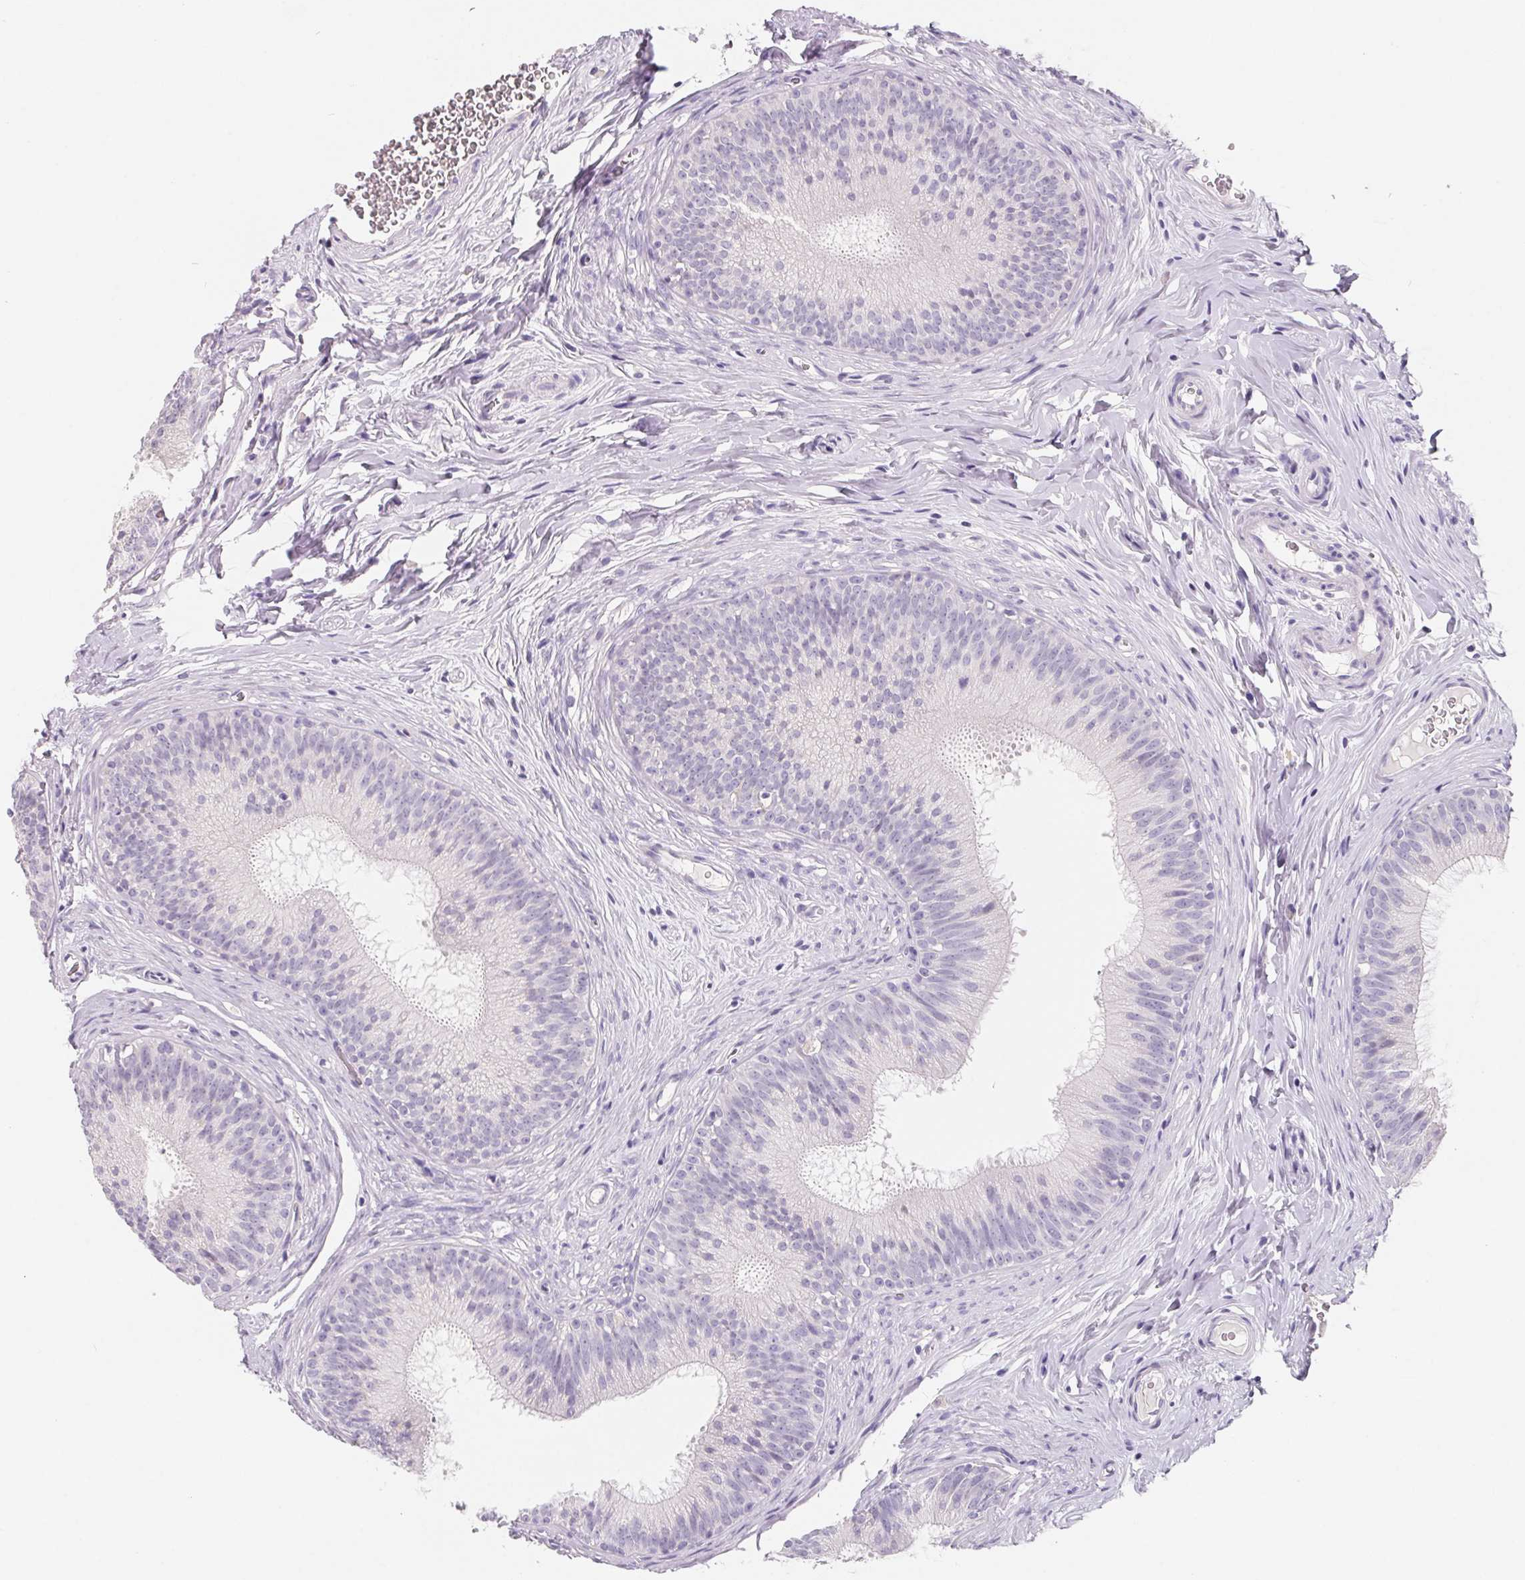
{"staining": {"intensity": "negative", "quantity": "none", "location": "none"}, "tissue": "epididymis", "cell_type": "Glandular cells", "image_type": "normal", "snomed": [{"axis": "morphology", "description": "Normal tissue, NOS"}, {"axis": "topography", "description": "Epididymis"}], "caption": "Benign epididymis was stained to show a protein in brown. There is no significant expression in glandular cells.", "gene": "FDX1", "patient": {"sex": "male", "age": 24}}